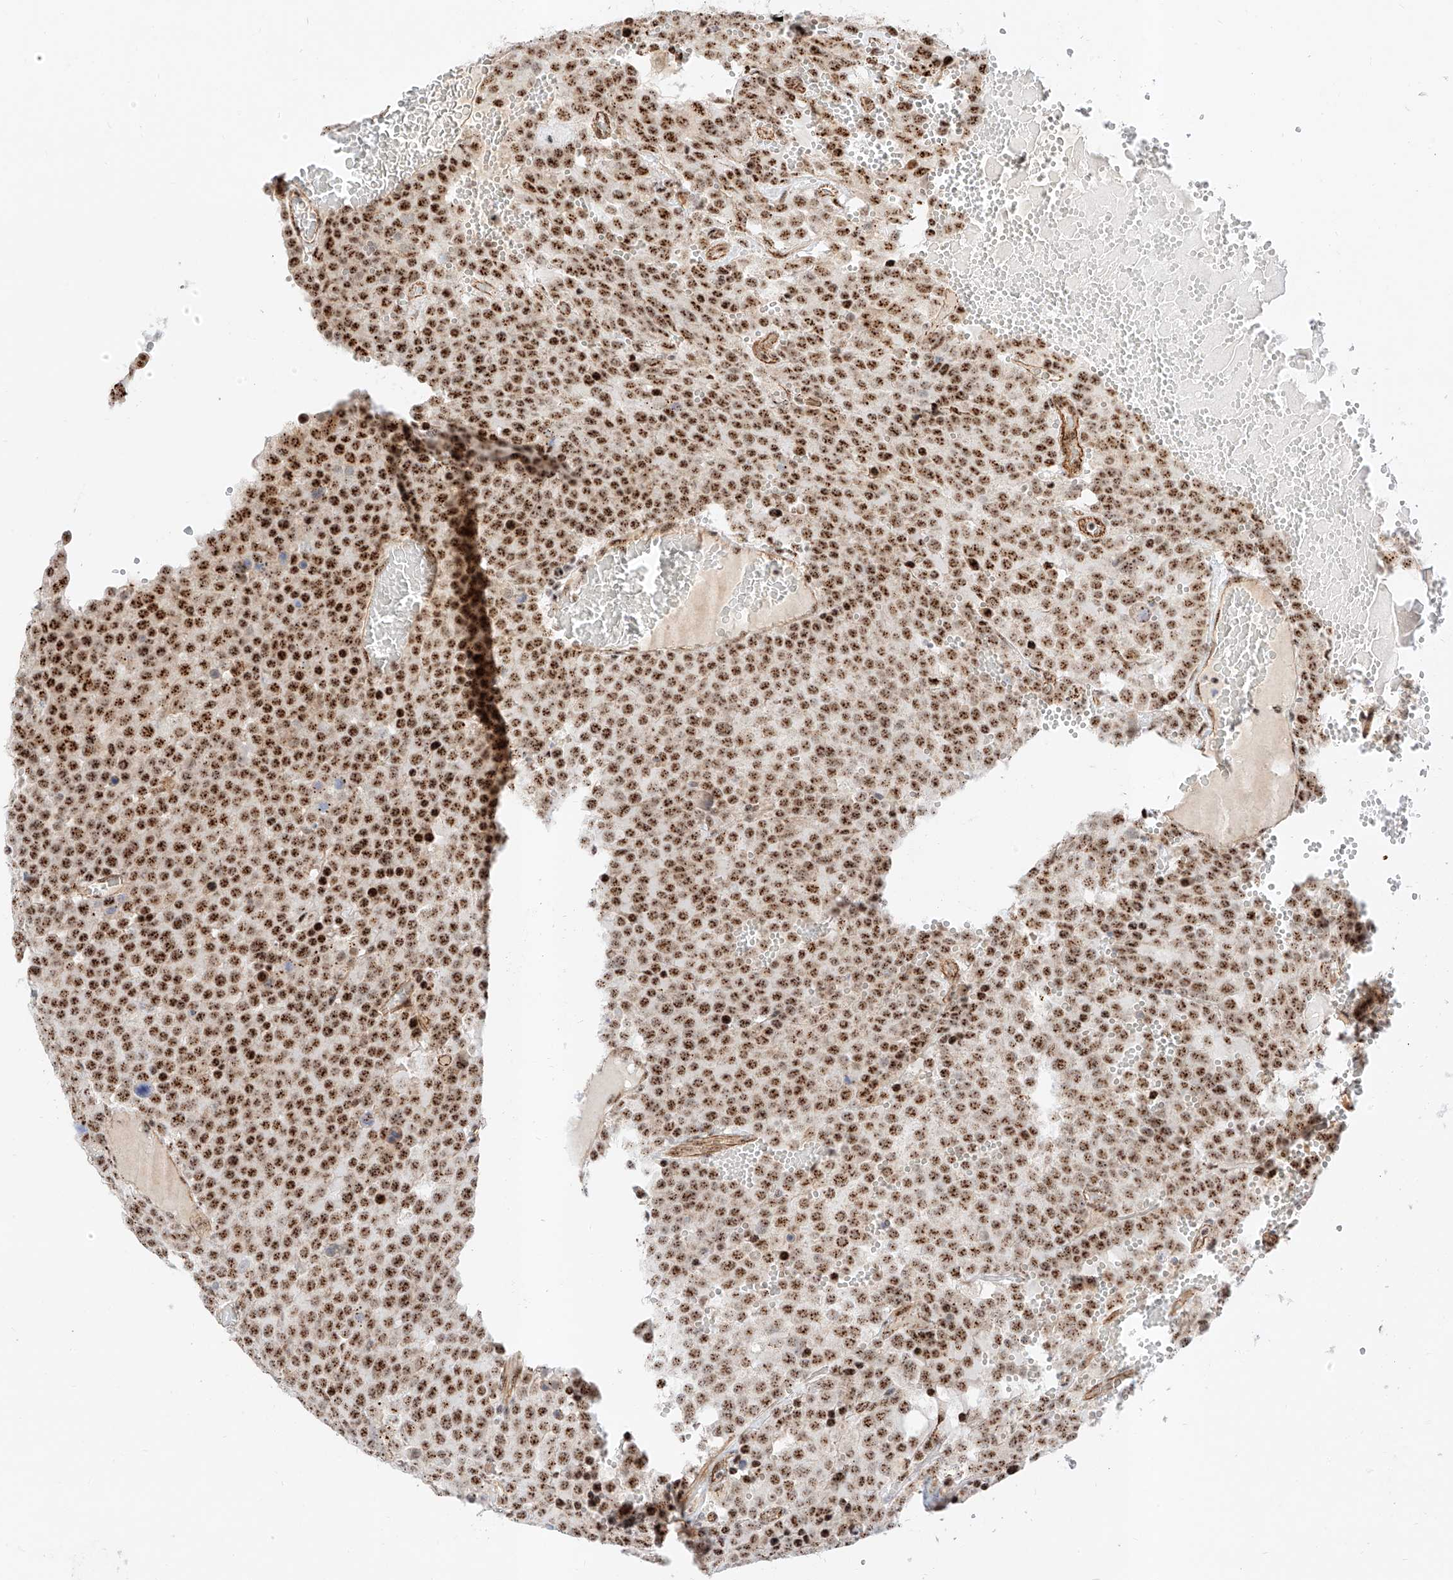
{"staining": {"intensity": "strong", "quantity": ">75%", "location": "nuclear"}, "tissue": "testis cancer", "cell_type": "Tumor cells", "image_type": "cancer", "snomed": [{"axis": "morphology", "description": "Seminoma, NOS"}, {"axis": "topography", "description": "Testis"}], "caption": "Immunohistochemistry (IHC) of human seminoma (testis) demonstrates high levels of strong nuclear staining in about >75% of tumor cells.", "gene": "ATXN7L2", "patient": {"sex": "male", "age": 71}}